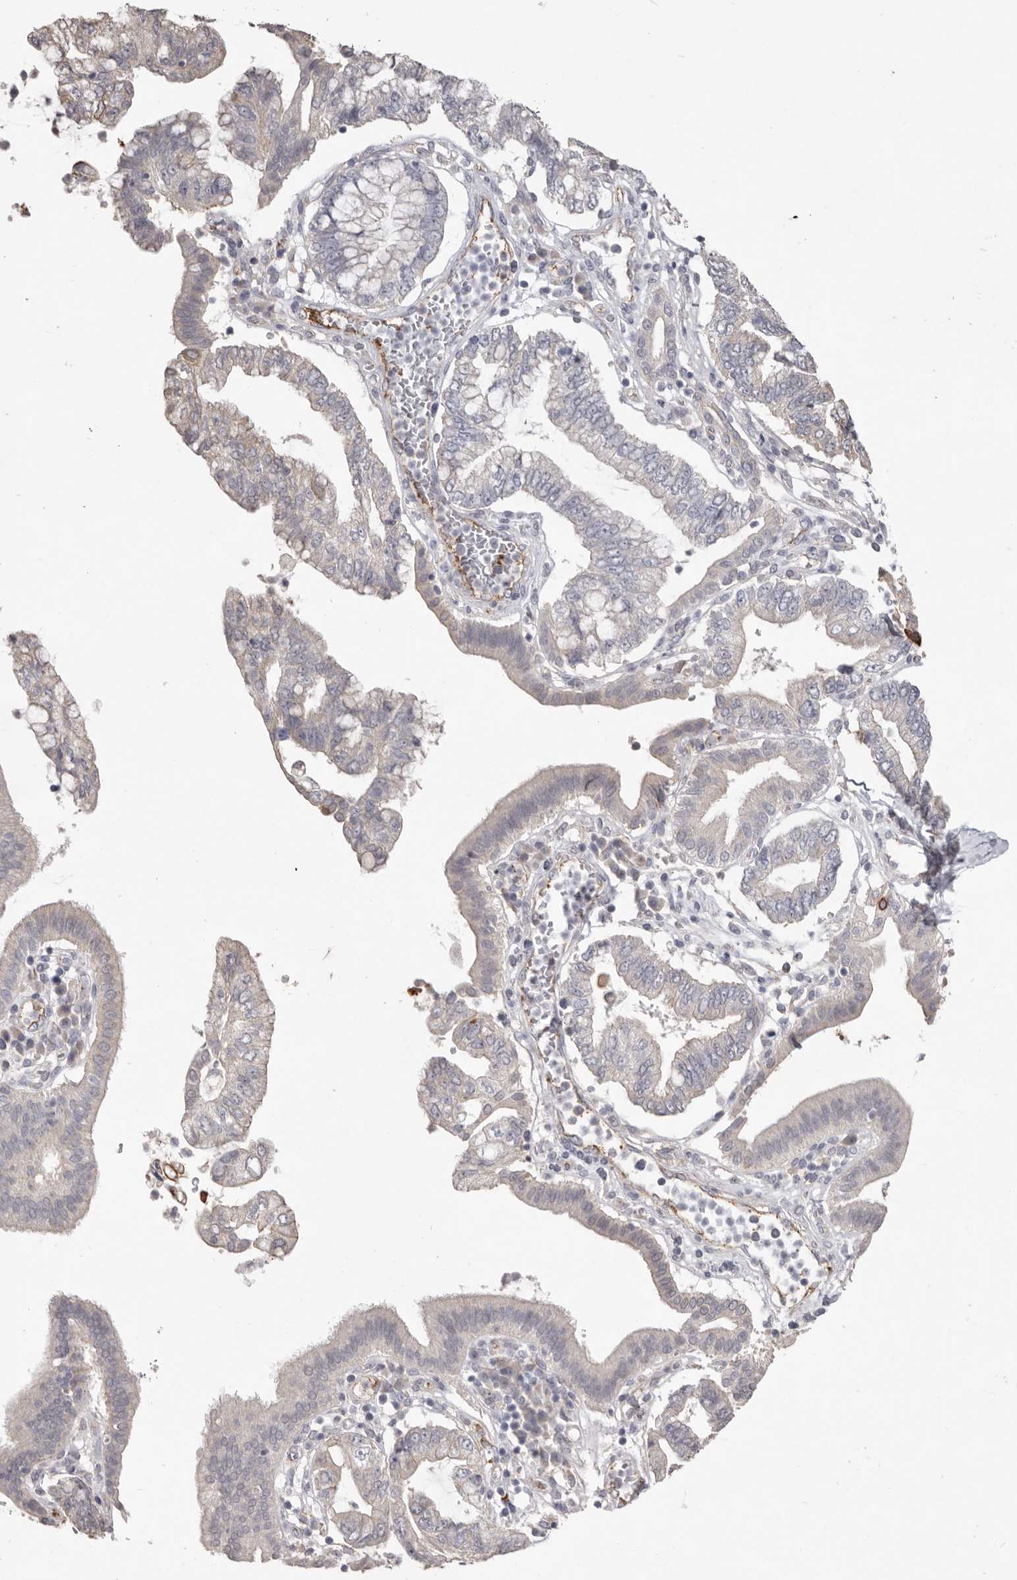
{"staining": {"intensity": "negative", "quantity": "none", "location": "none"}, "tissue": "pancreatic cancer", "cell_type": "Tumor cells", "image_type": "cancer", "snomed": [{"axis": "morphology", "description": "Adenocarcinoma, NOS"}, {"axis": "topography", "description": "Pancreas"}], "caption": "A micrograph of pancreatic cancer stained for a protein shows no brown staining in tumor cells. (Stains: DAB immunohistochemistry with hematoxylin counter stain, Microscopy: brightfield microscopy at high magnification).", "gene": "ZYG11B", "patient": {"sex": "female", "age": 73}}